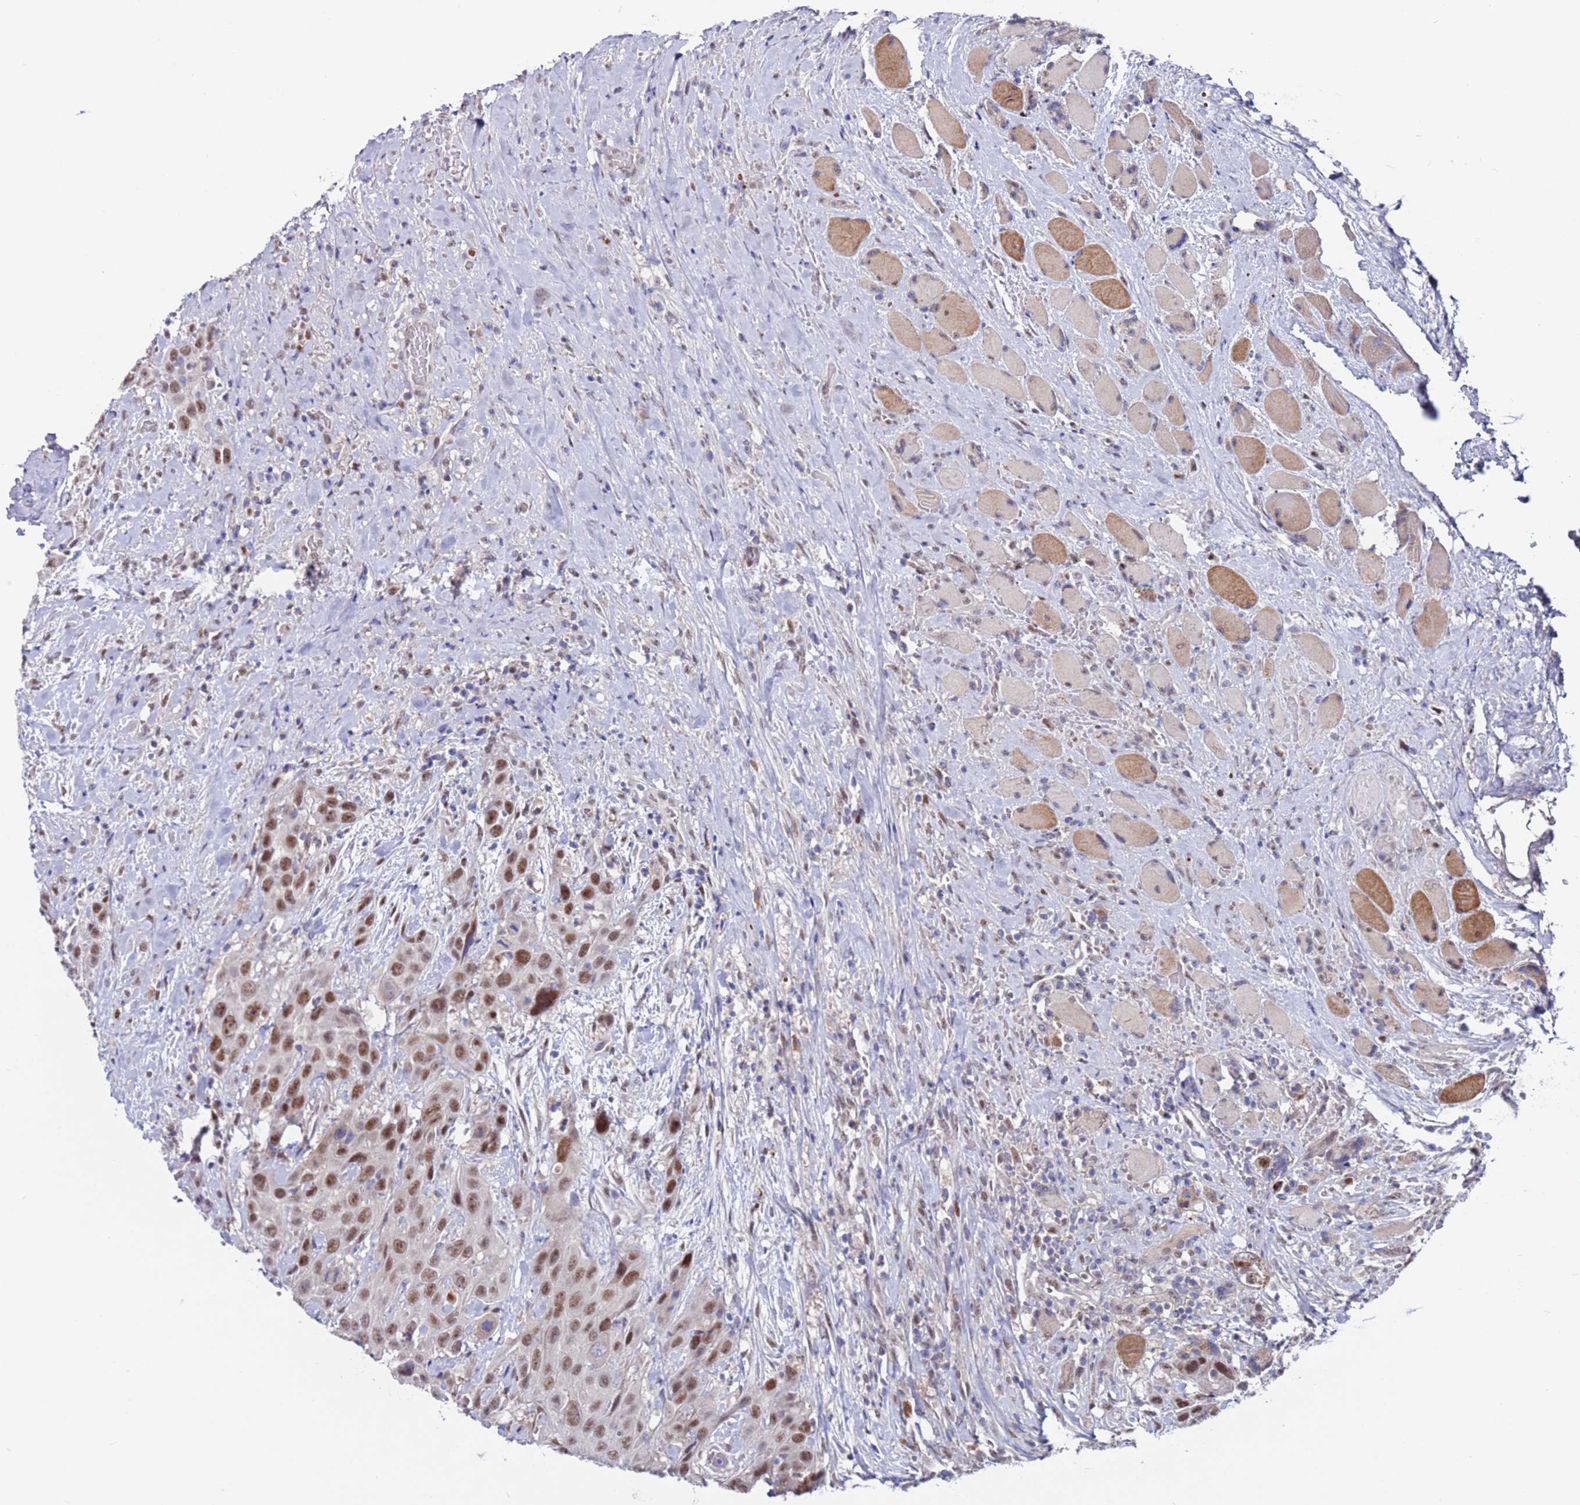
{"staining": {"intensity": "moderate", "quantity": ">75%", "location": "nuclear"}, "tissue": "head and neck cancer", "cell_type": "Tumor cells", "image_type": "cancer", "snomed": [{"axis": "morphology", "description": "Squamous cell carcinoma, NOS"}, {"axis": "topography", "description": "Head-Neck"}], "caption": "IHC photomicrograph of neoplastic tissue: head and neck squamous cell carcinoma stained using immunohistochemistry (IHC) reveals medium levels of moderate protein expression localized specifically in the nuclear of tumor cells, appearing as a nuclear brown color.", "gene": "FBXO27", "patient": {"sex": "male", "age": 81}}